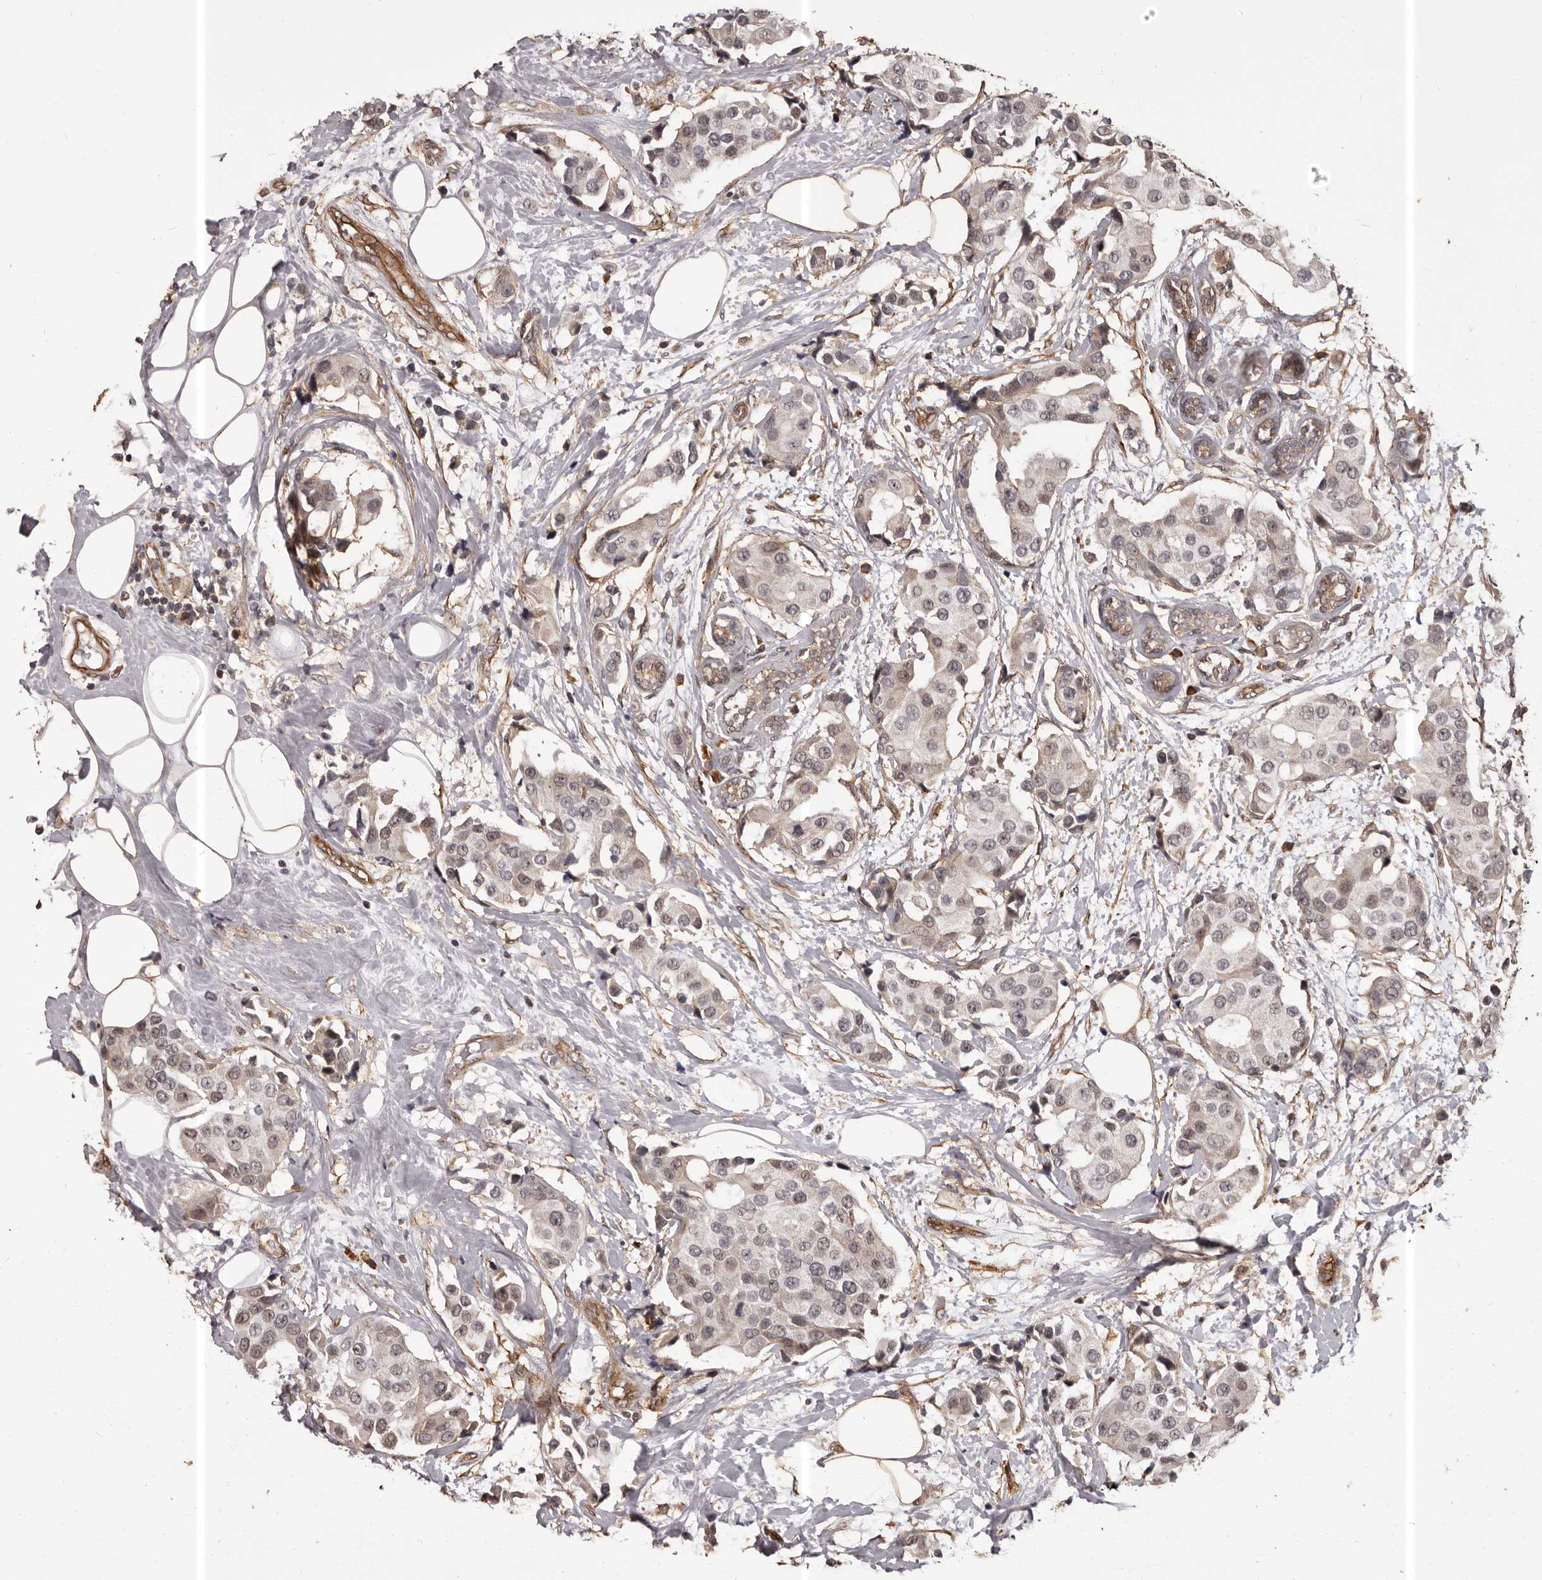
{"staining": {"intensity": "weak", "quantity": "<25%", "location": "cytoplasmic/membranous"}, "tissue": "breast cancer", "cell_type": "Tumor cells", "image_type": "cancer", "snomed": [{"axis": "morphology", "description": "Normal tissue, NOS"}, {"axis": "morphology", "description": "Duct carcinoma"}, {"axis": "topography", "description": "Breast"}], "caption": "DAB immunohistochemical staining of human breast cancer exhibits no significant expression in tumor cells.", "gene": "SLITRK6", "patient": {"sex": "female", "age": 39}}